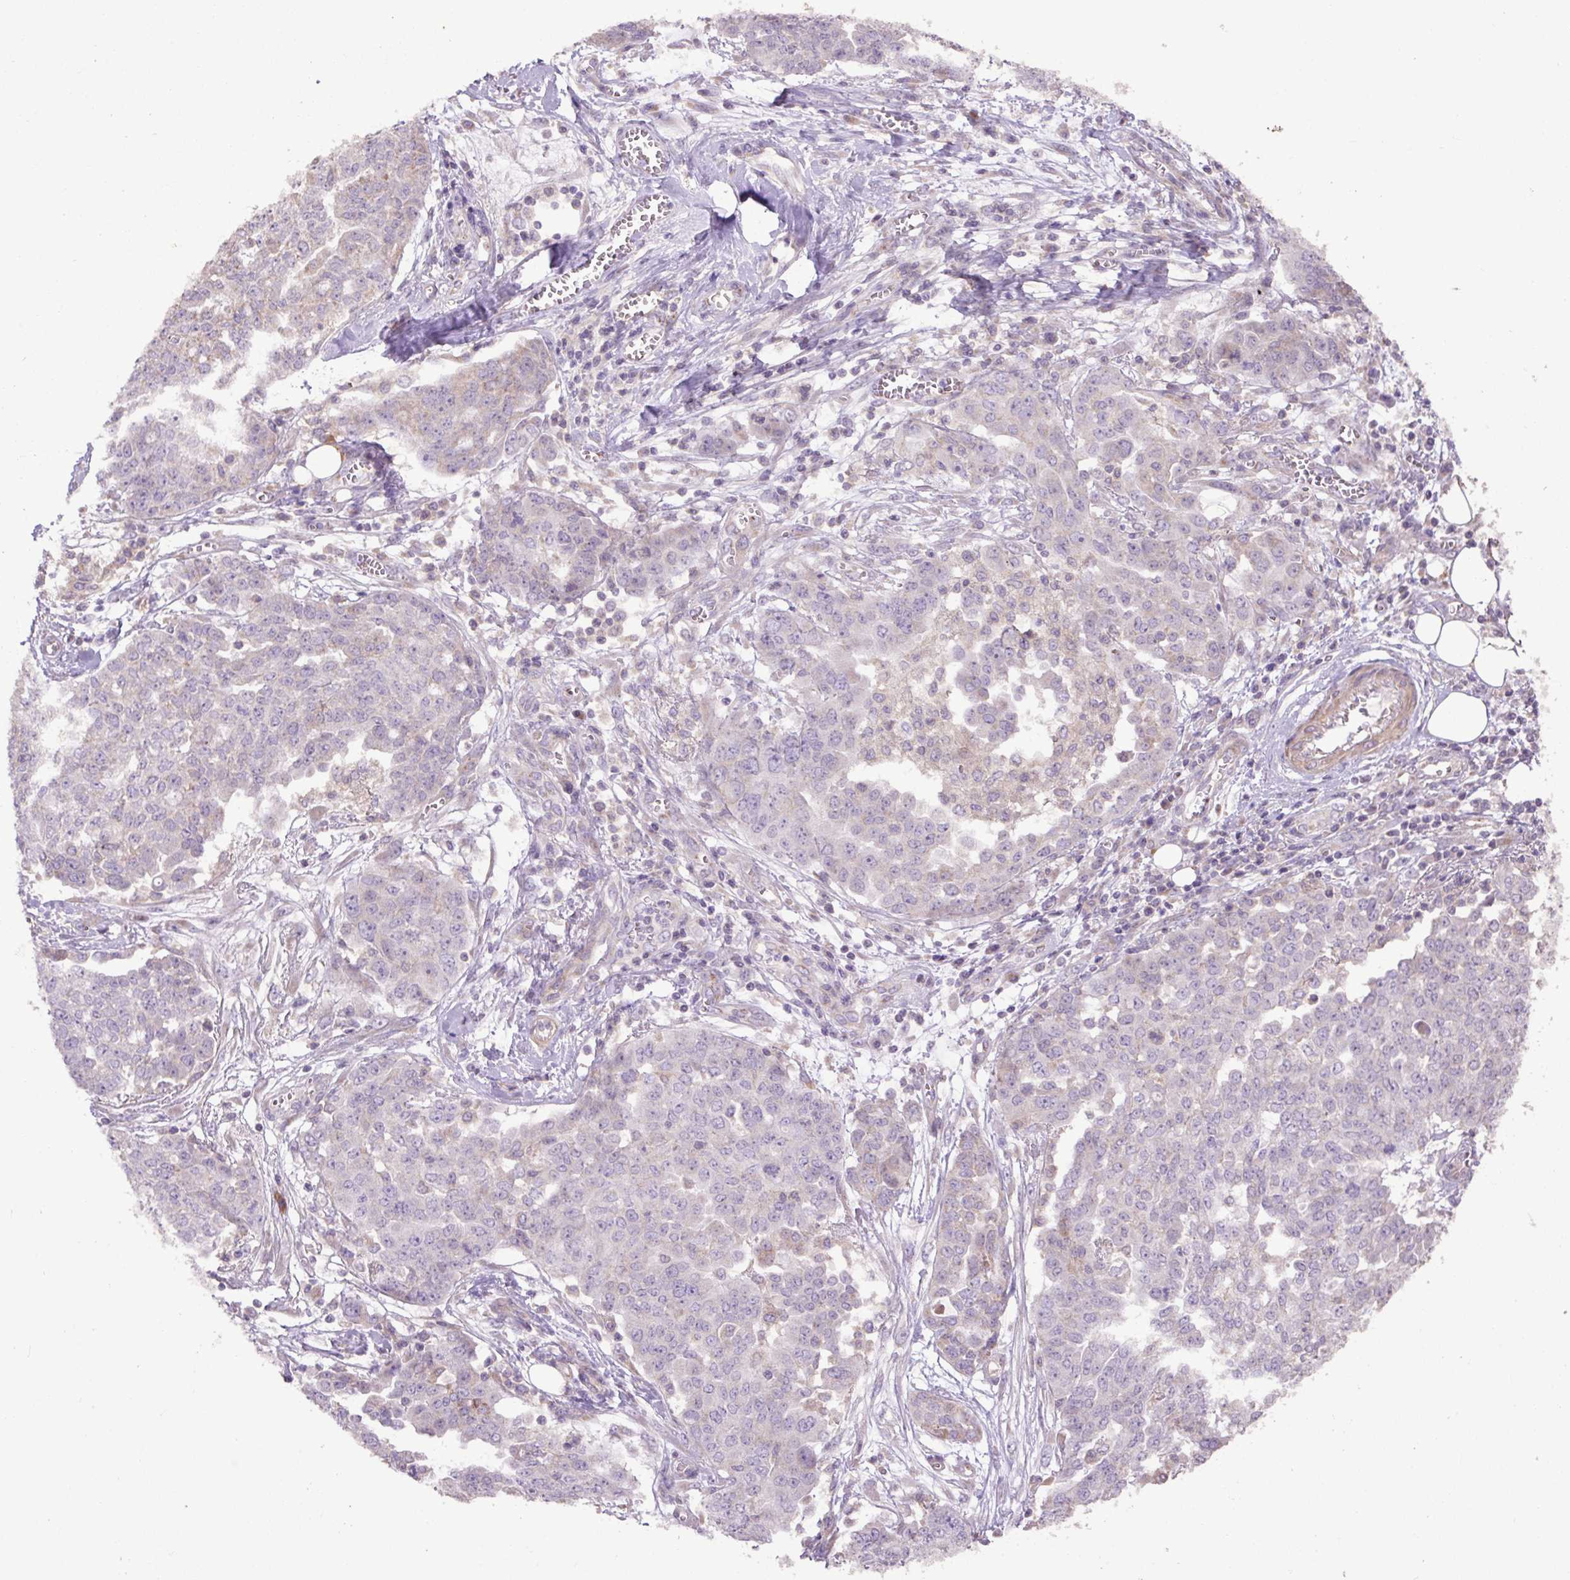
{"staining": {"intensity": "weak", "quantity": "<25%", "location": "cytoplasmic/membranous"}, "tissue": "ovarian cancer", "cell_type": "Tumor cells", "image_type": "cancer", "snomed": [{"axis": "morphology", "description": "Cystadenocarcinoma, serous, NOS"}, {"axis": "topography", "description": "Soft tissue"}, {"axis": "topography", "description": "Ovary"}], "caption": "An immunohistochemistry image of serous cystadenocarcinoma (ovarian) is shown. There is no staining in tumor cells of serous cystadenocarcinoma (ovarian).", "gene": "ABR", "patient": {"sex": "female", "age": 57}}